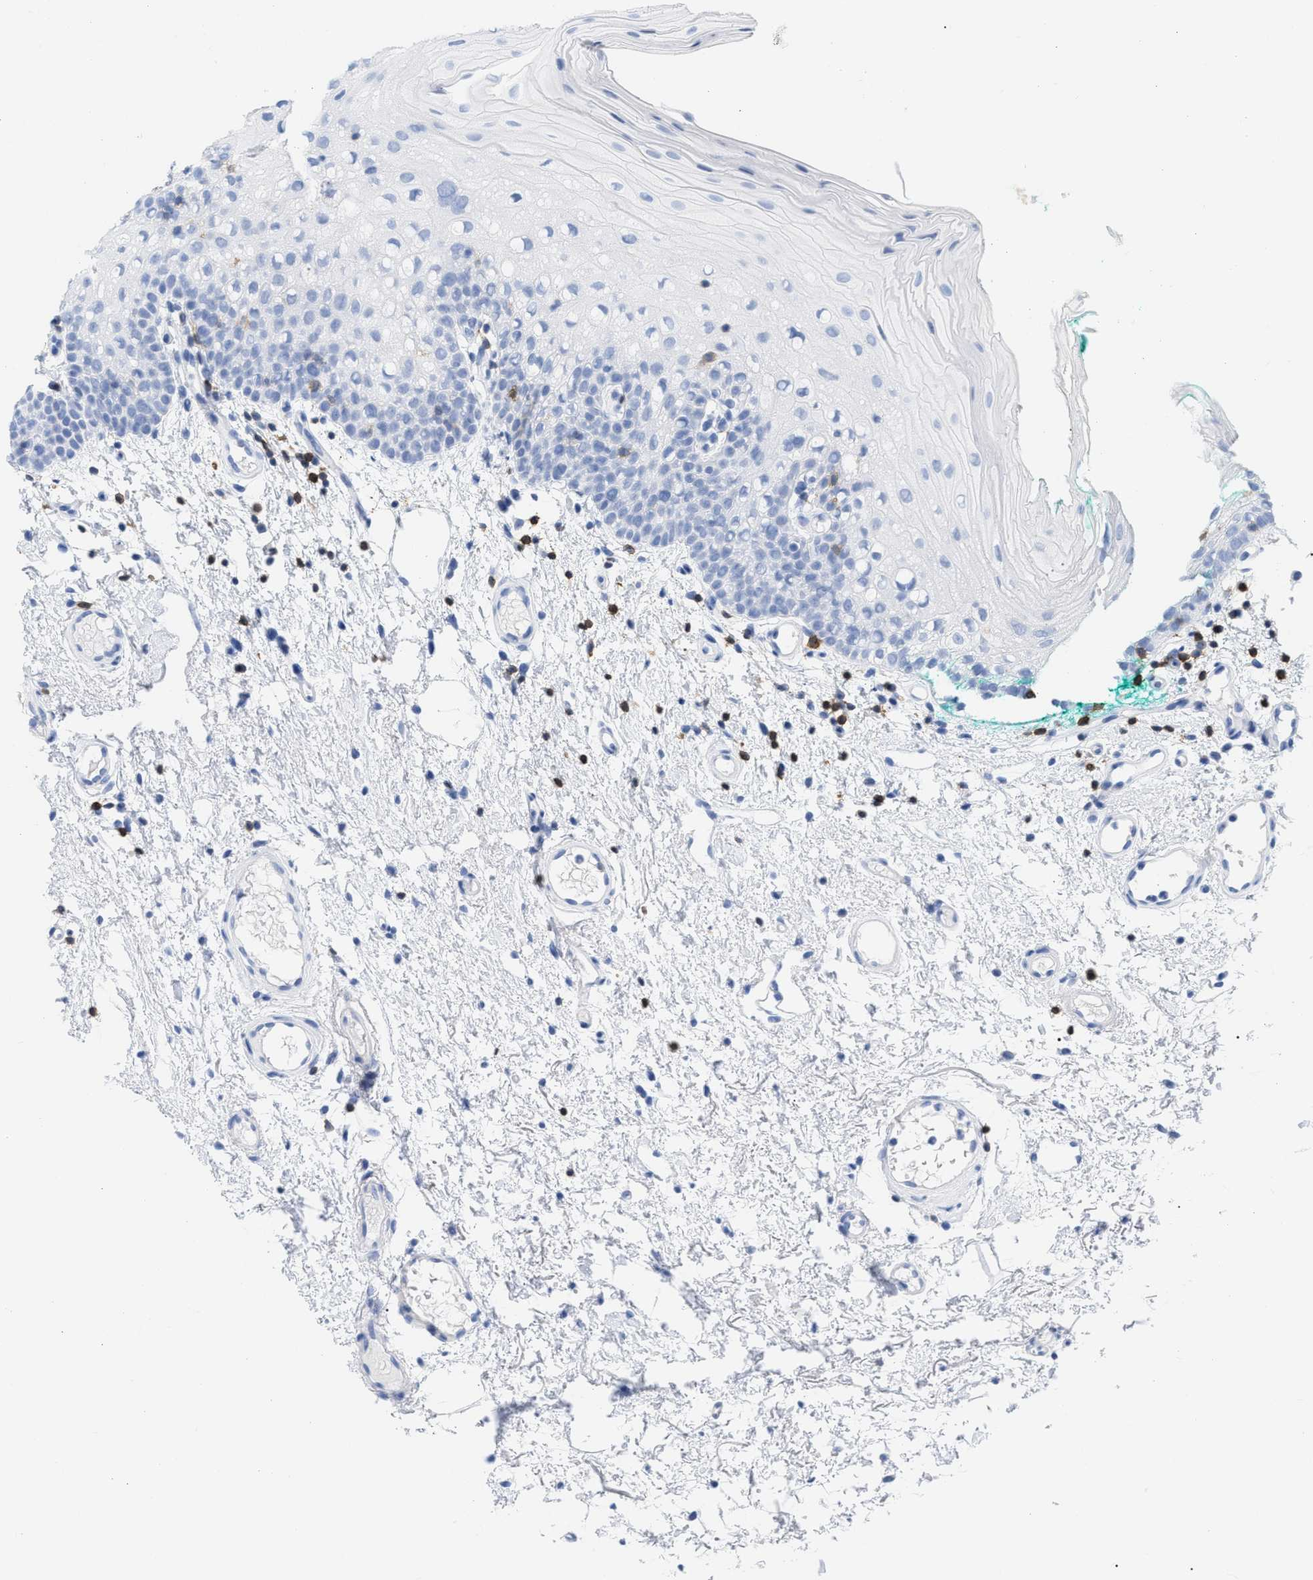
{"staining": {"intensity": "negative", "quantity": "none", "location": "none"}, "tissue": "oral mucosa", "cell_type": "Squamous epithelial cells", "image_type": "normal", "snomed": [{"axis": "morphology", "description": "Normal tissue, NOS"}, {"axis": "morphology", "description": "Squamous cell carcinoma, NOS"}, {"axis": "topography", "description": "Oral tissue"}, {"axis": "topography", "description": "Salivary gland"}, {"axis": "topography", "description": "Head-Neck"}], "caption": "Immunohistochemistry (IHC) image of benign oral mucosa: oral mucosa stained with DAB reveals no significant protein staining in squamous epithelial cells.", "gene": "CD5", "patient": {"sex": "female", "age": 62}}